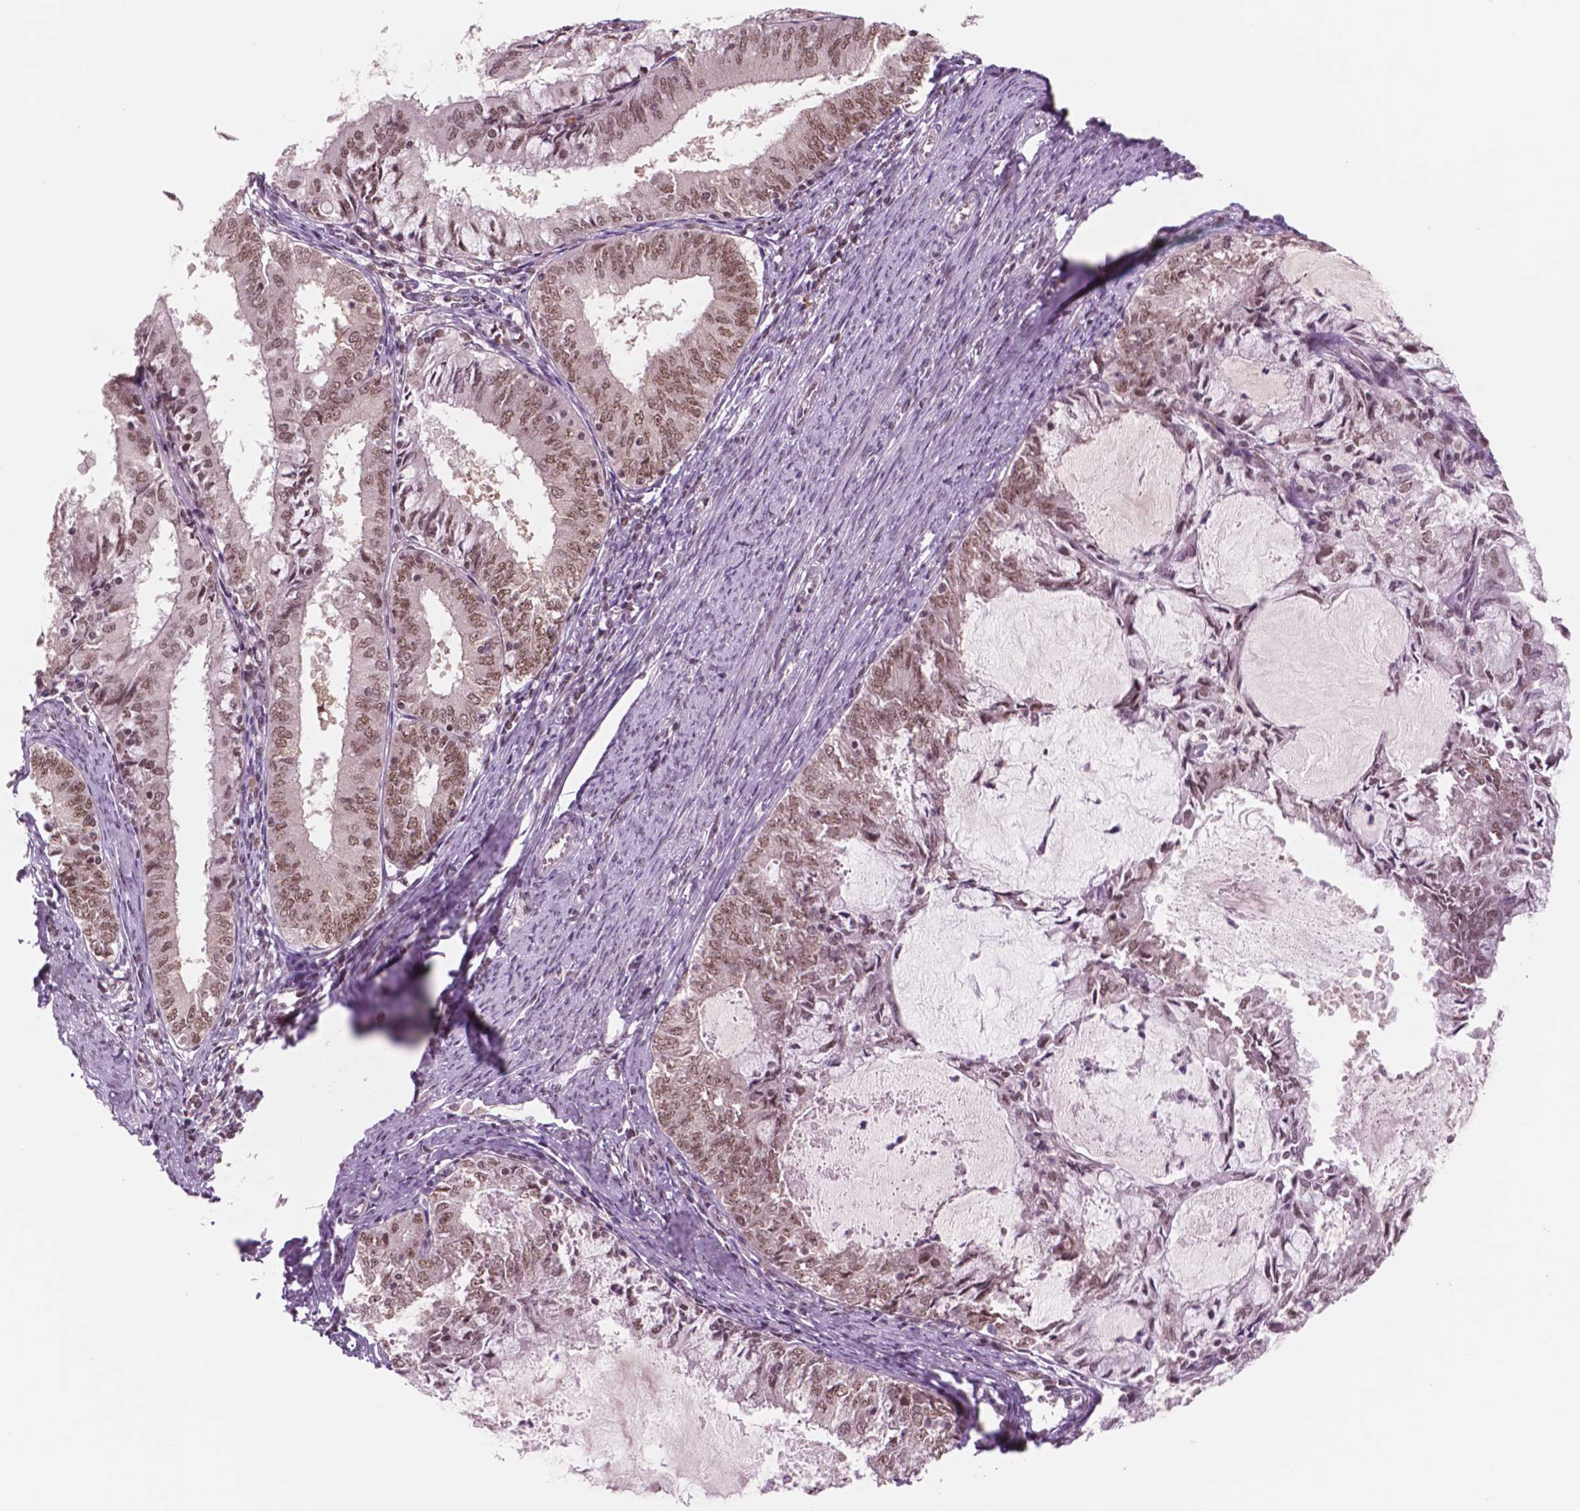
{"staining": {"intensity": "moderate", "quantity": ">75%", "location": "nuclear"}, "tissue": "endometrial cancer", "cell_type": "Tumor cells", "image_type": "cancer", "snomed": [{"axis": "morphology", "description": "Adenocarcinoma, NOS"}, {"axis": "topography", "description": "Endometrium"}], "caption": "The histopathology image reveals staining of endometrial cancer, revealing moderate nuclear protein expression (brown color) within tumor cells.", "gene": "POLR2E", "patient": {"sex": "female", "age": 57}}